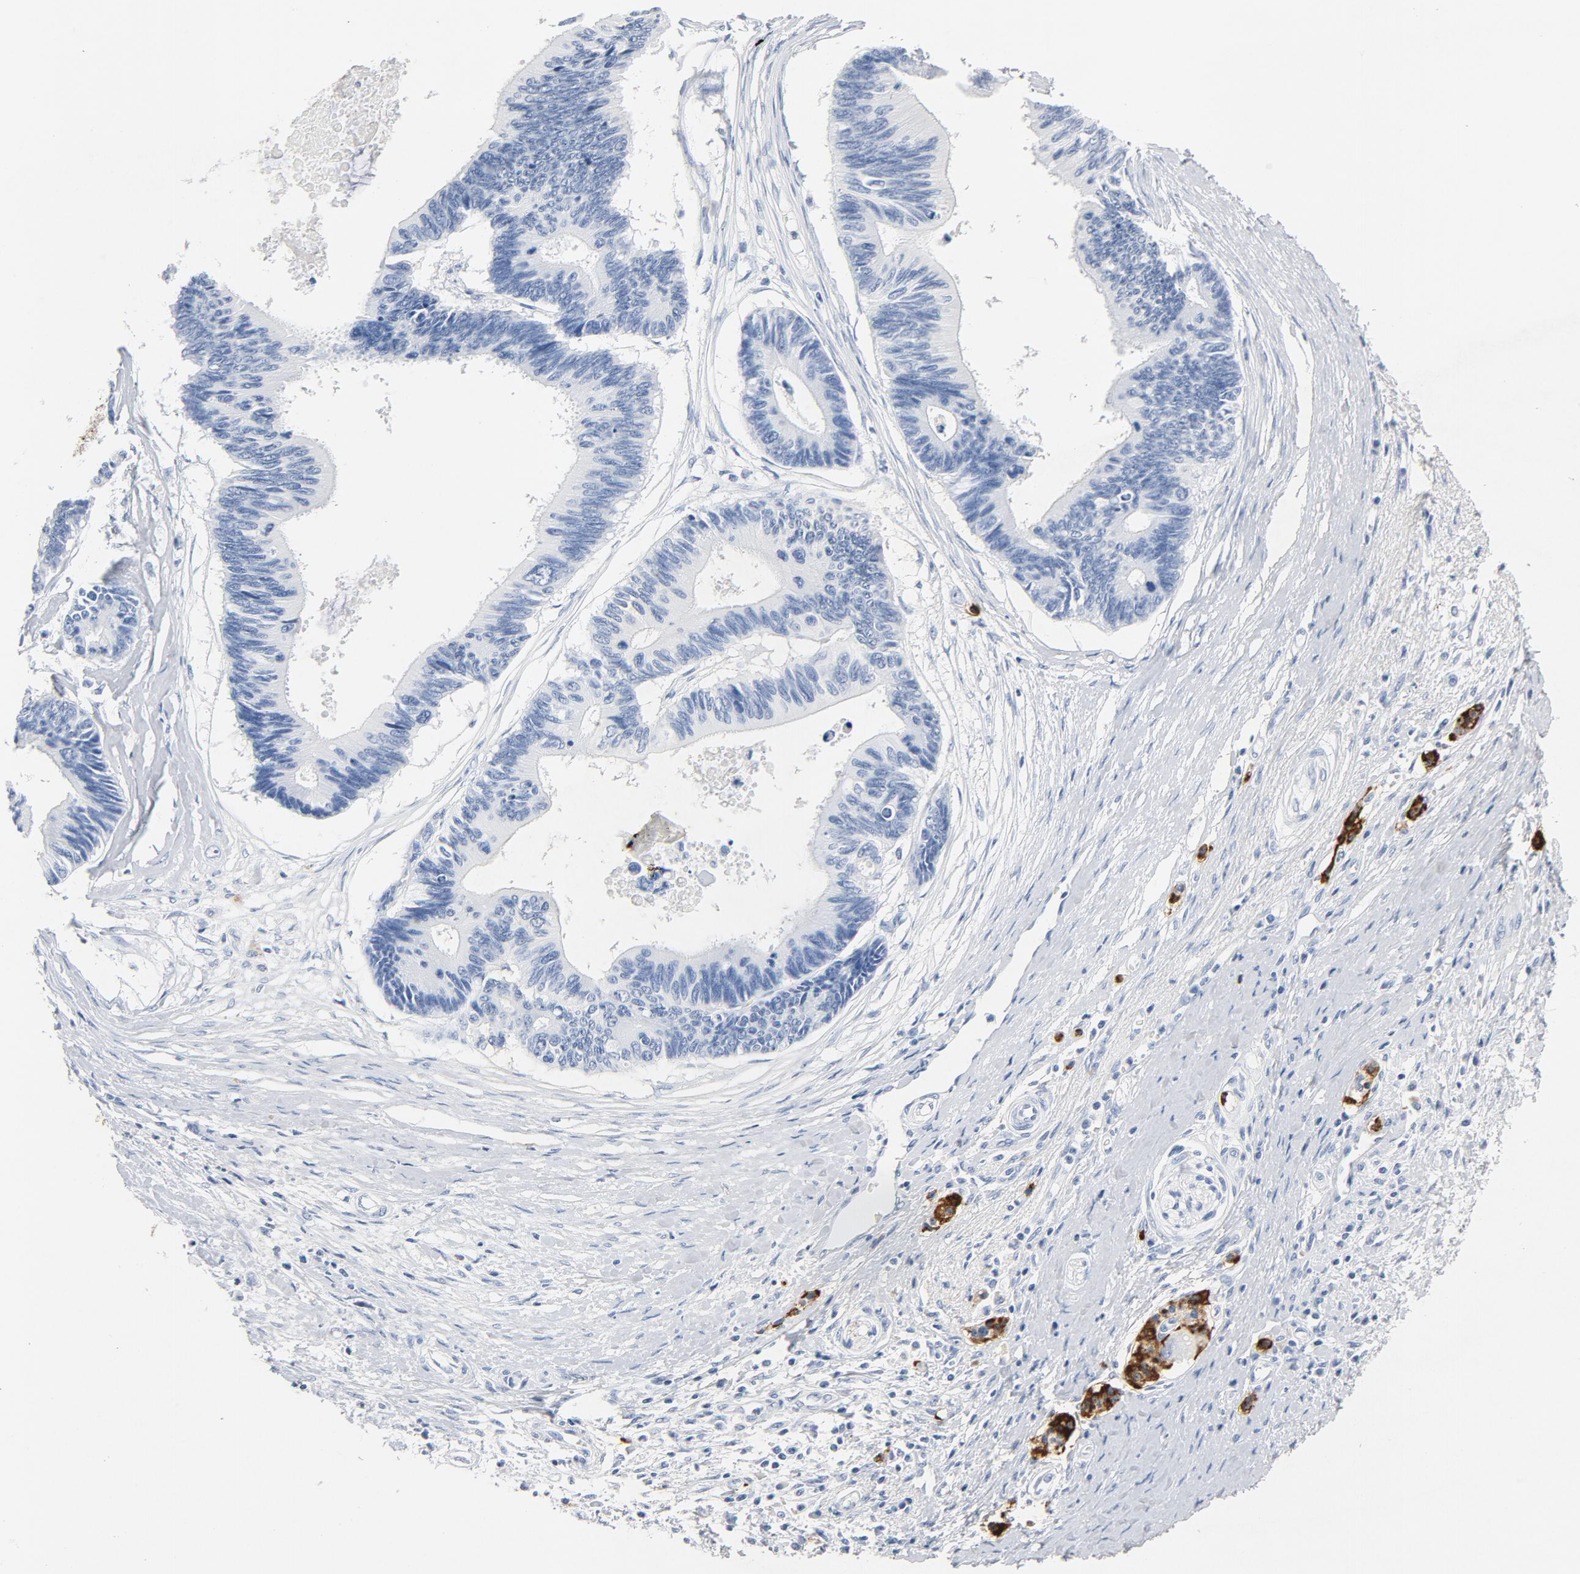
{"staining": {"intensity": "negative", "quantity": "none", "location": "none"}, "tissue": "pancreatic cancer", "cell_type": "Tumor cells", "image_type": "cancer", "snomed": [{"axis": "morphology", "description": "Adenocarcinoma, NOS"}, {"axis": "topography", "description": "Pancreas"}], "caption": "The immunohistochemistry histopathology image has no significant positivity in tumor cells of pancreatic adenocarcinoma tissue.", "gene": "PTPRB", "patient": {"sex": "female", "age": 70}}